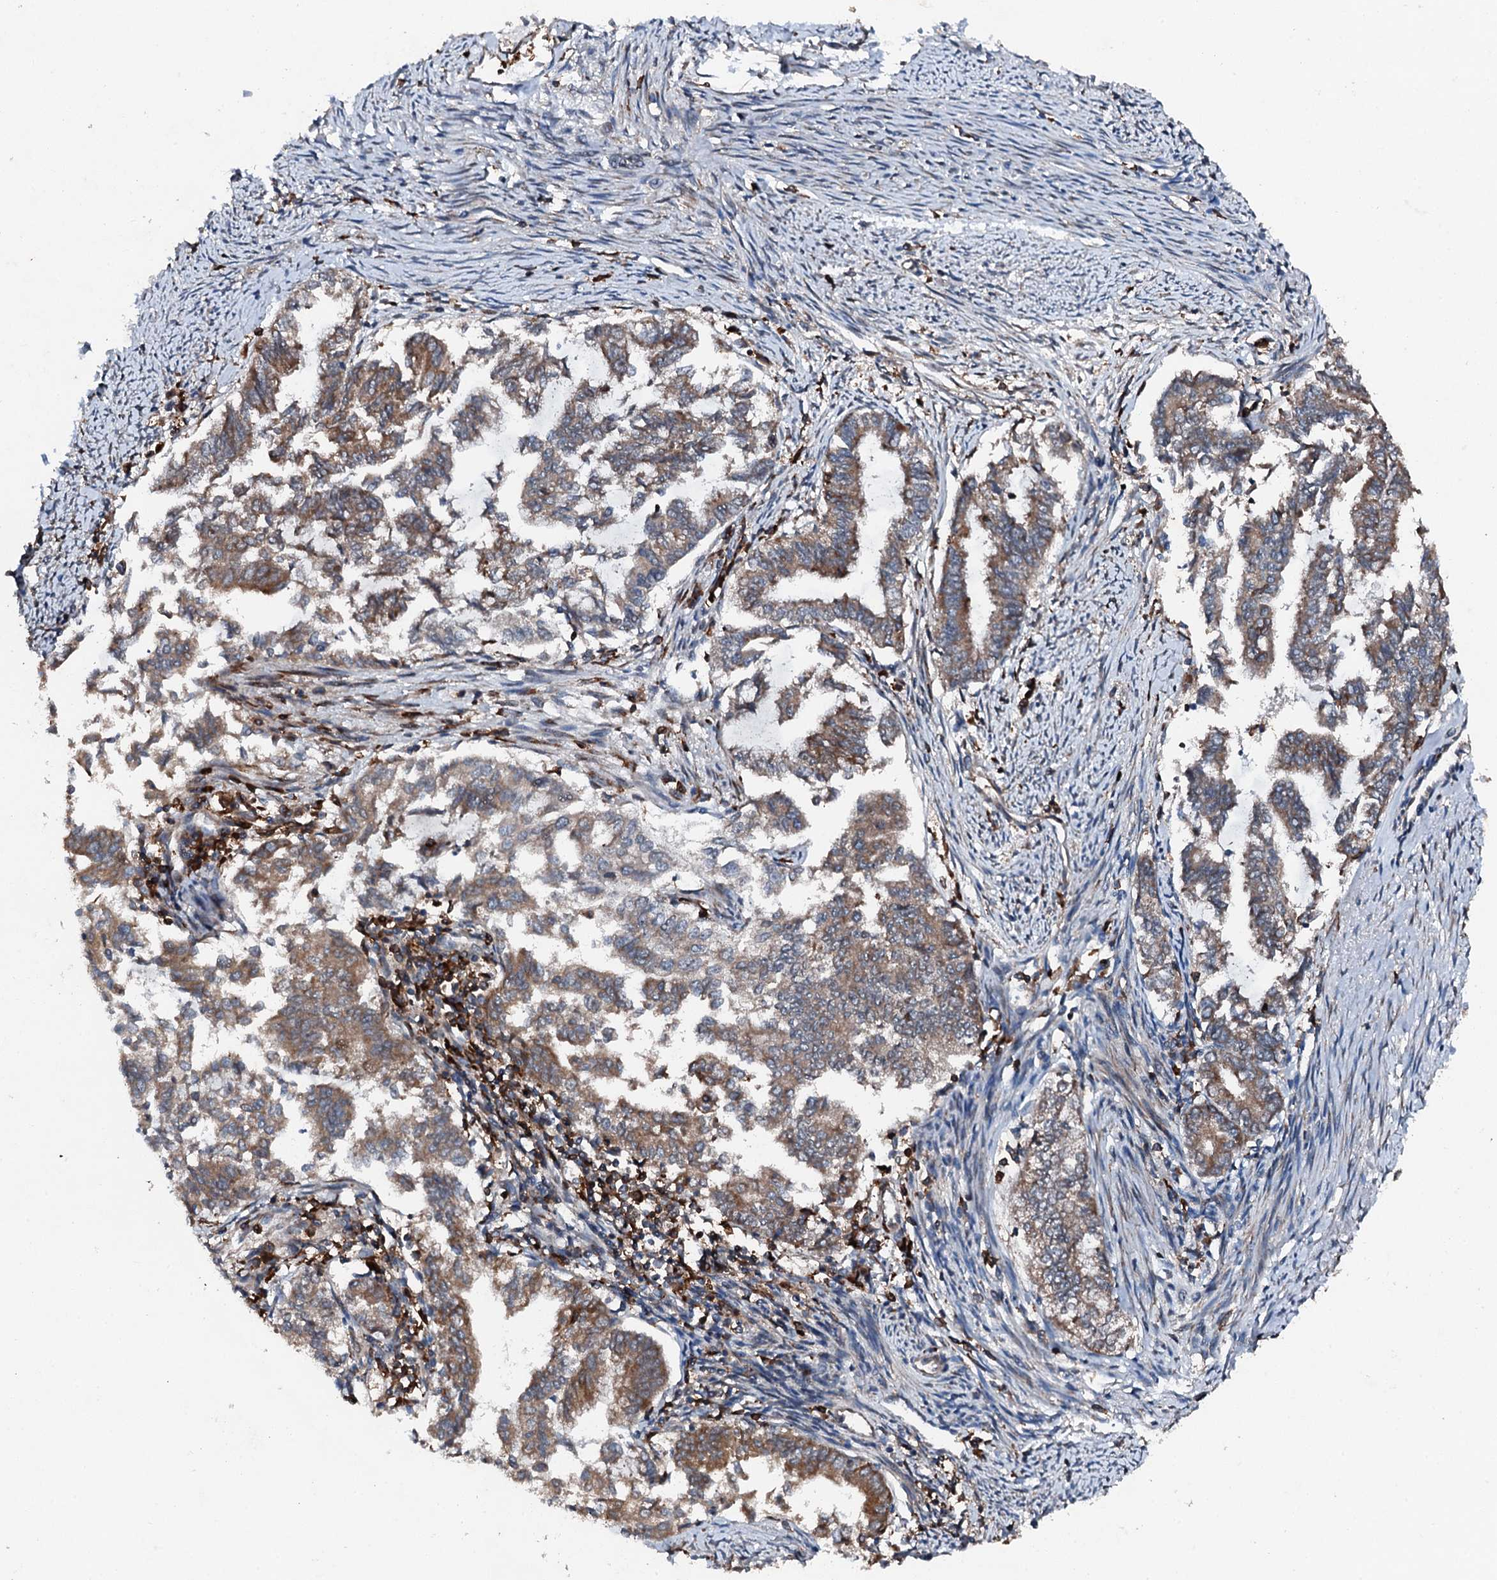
{"staining": {"intensity": "moderate", "quantity": "25%-75%", "location": "cytoplasmic/membranous"}, "tissue": "endometrial cancer", "cell_type": "Tumor cells", "image_type": "cancer", "snomed": [{"axis": "morphology", "description": "Adenocarcinoma, NOS"}, {"axis": "topography", "description": "Endometrium"}], "caption": "There is medium levels of moderate cytoplasmic/membranous staining in tumor cells of endometrial cancer (adenocarcinoma), as demonstrated by immunohistochemical staining (brown color).", "gene": "EDC4", "patient": {"sex": "female", "age": 79}}